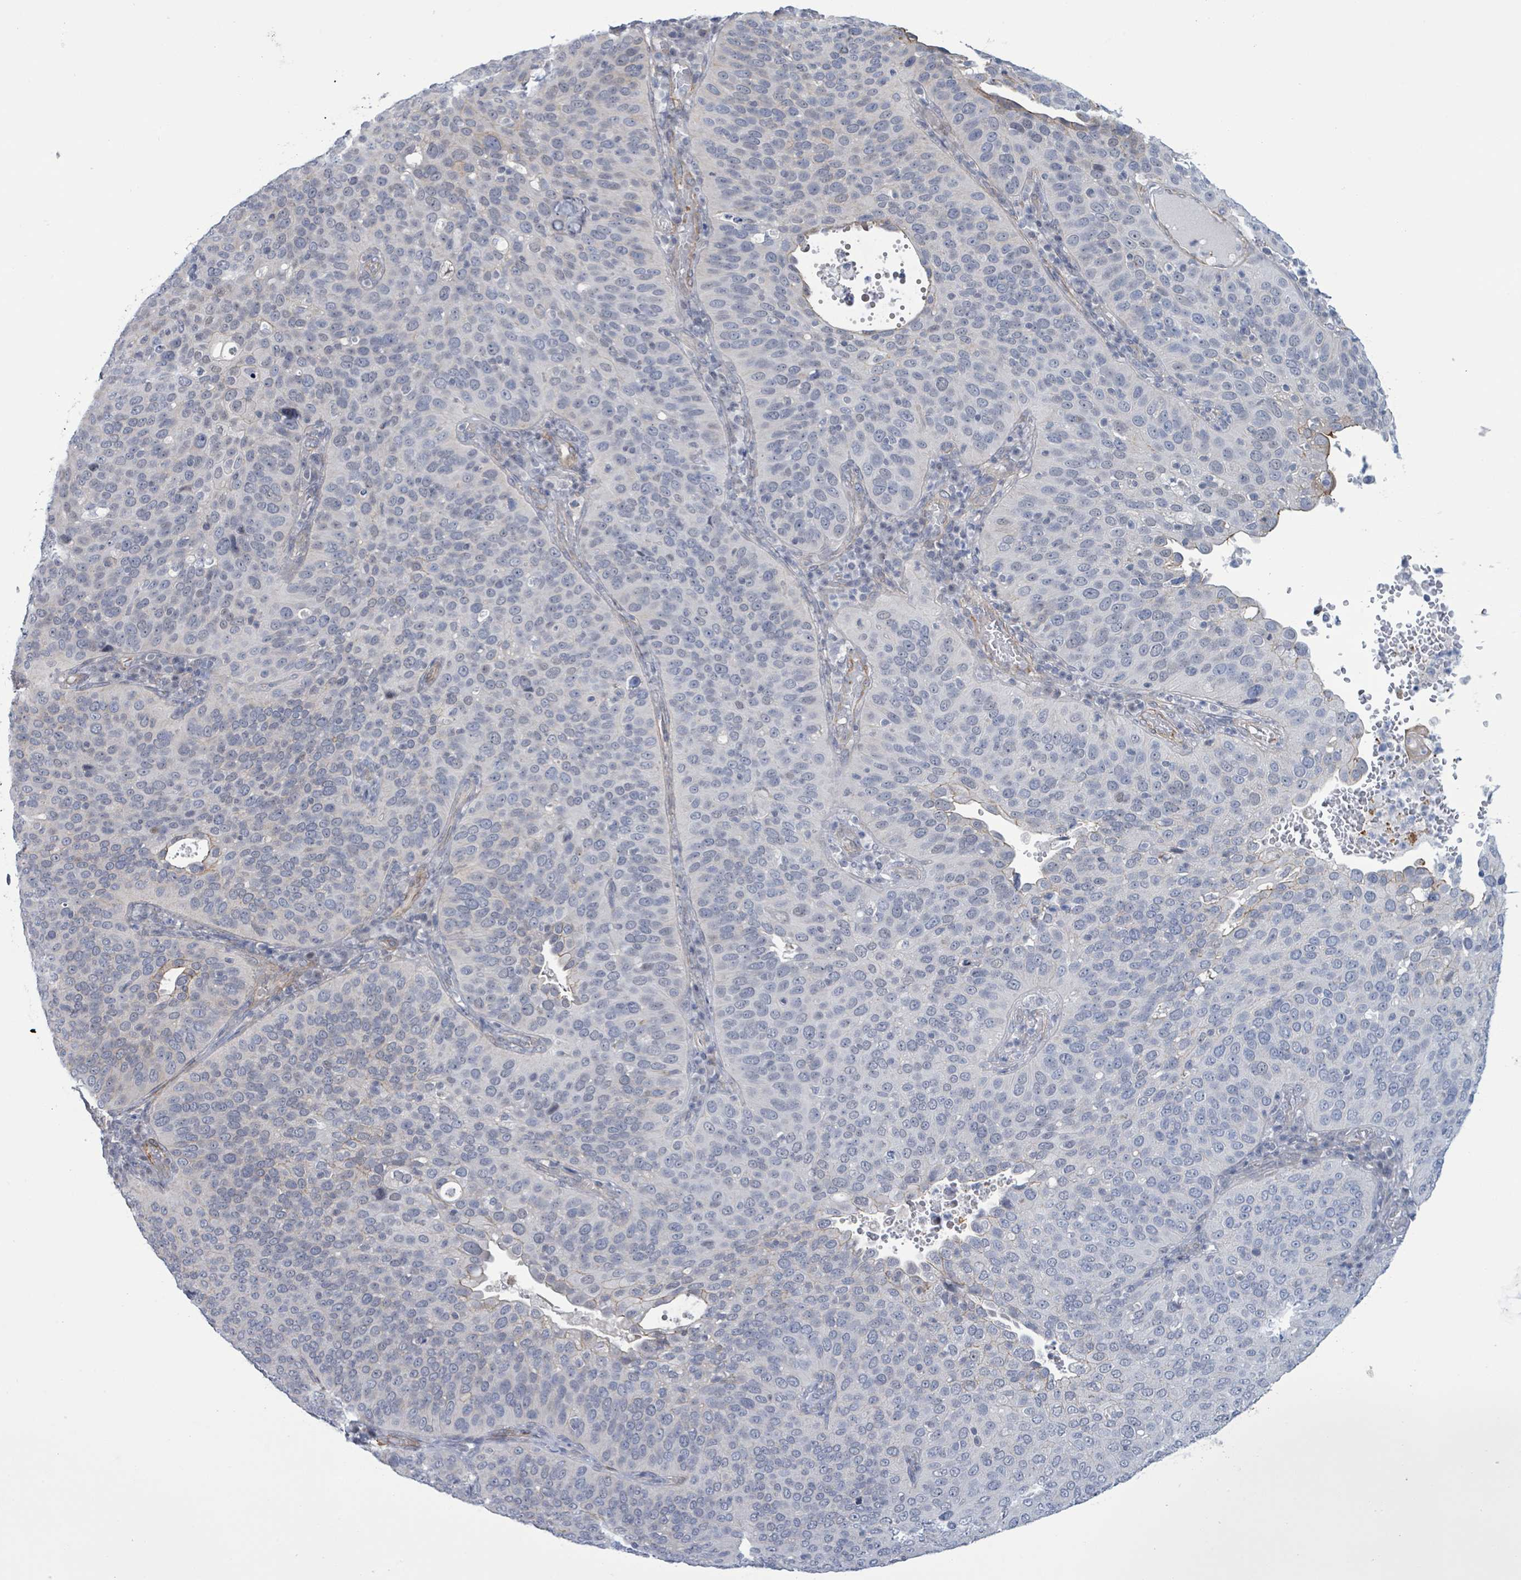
{"staining": {"intensity": "negative", "quantity": "none", "location": "none"}, "tissue": "cervical cancer", "cell_type": "Tumor cells", "image_type": "cancer", "snomed": [{"axis": "morphology", "description": "Squamous cell carcinoma, NOS"}, {"axis": "topography", "description": "Cervix"}], "caption": "DAB immunohistochemical staining of cervical cancer (squamous cell carcinoma) exhibits no significant positivity in tumor cells. (IHC, brightfield microscopy, high magnification).", "gene": "DMRTC1B", "patient": {"sex": "female", "age": 36}}